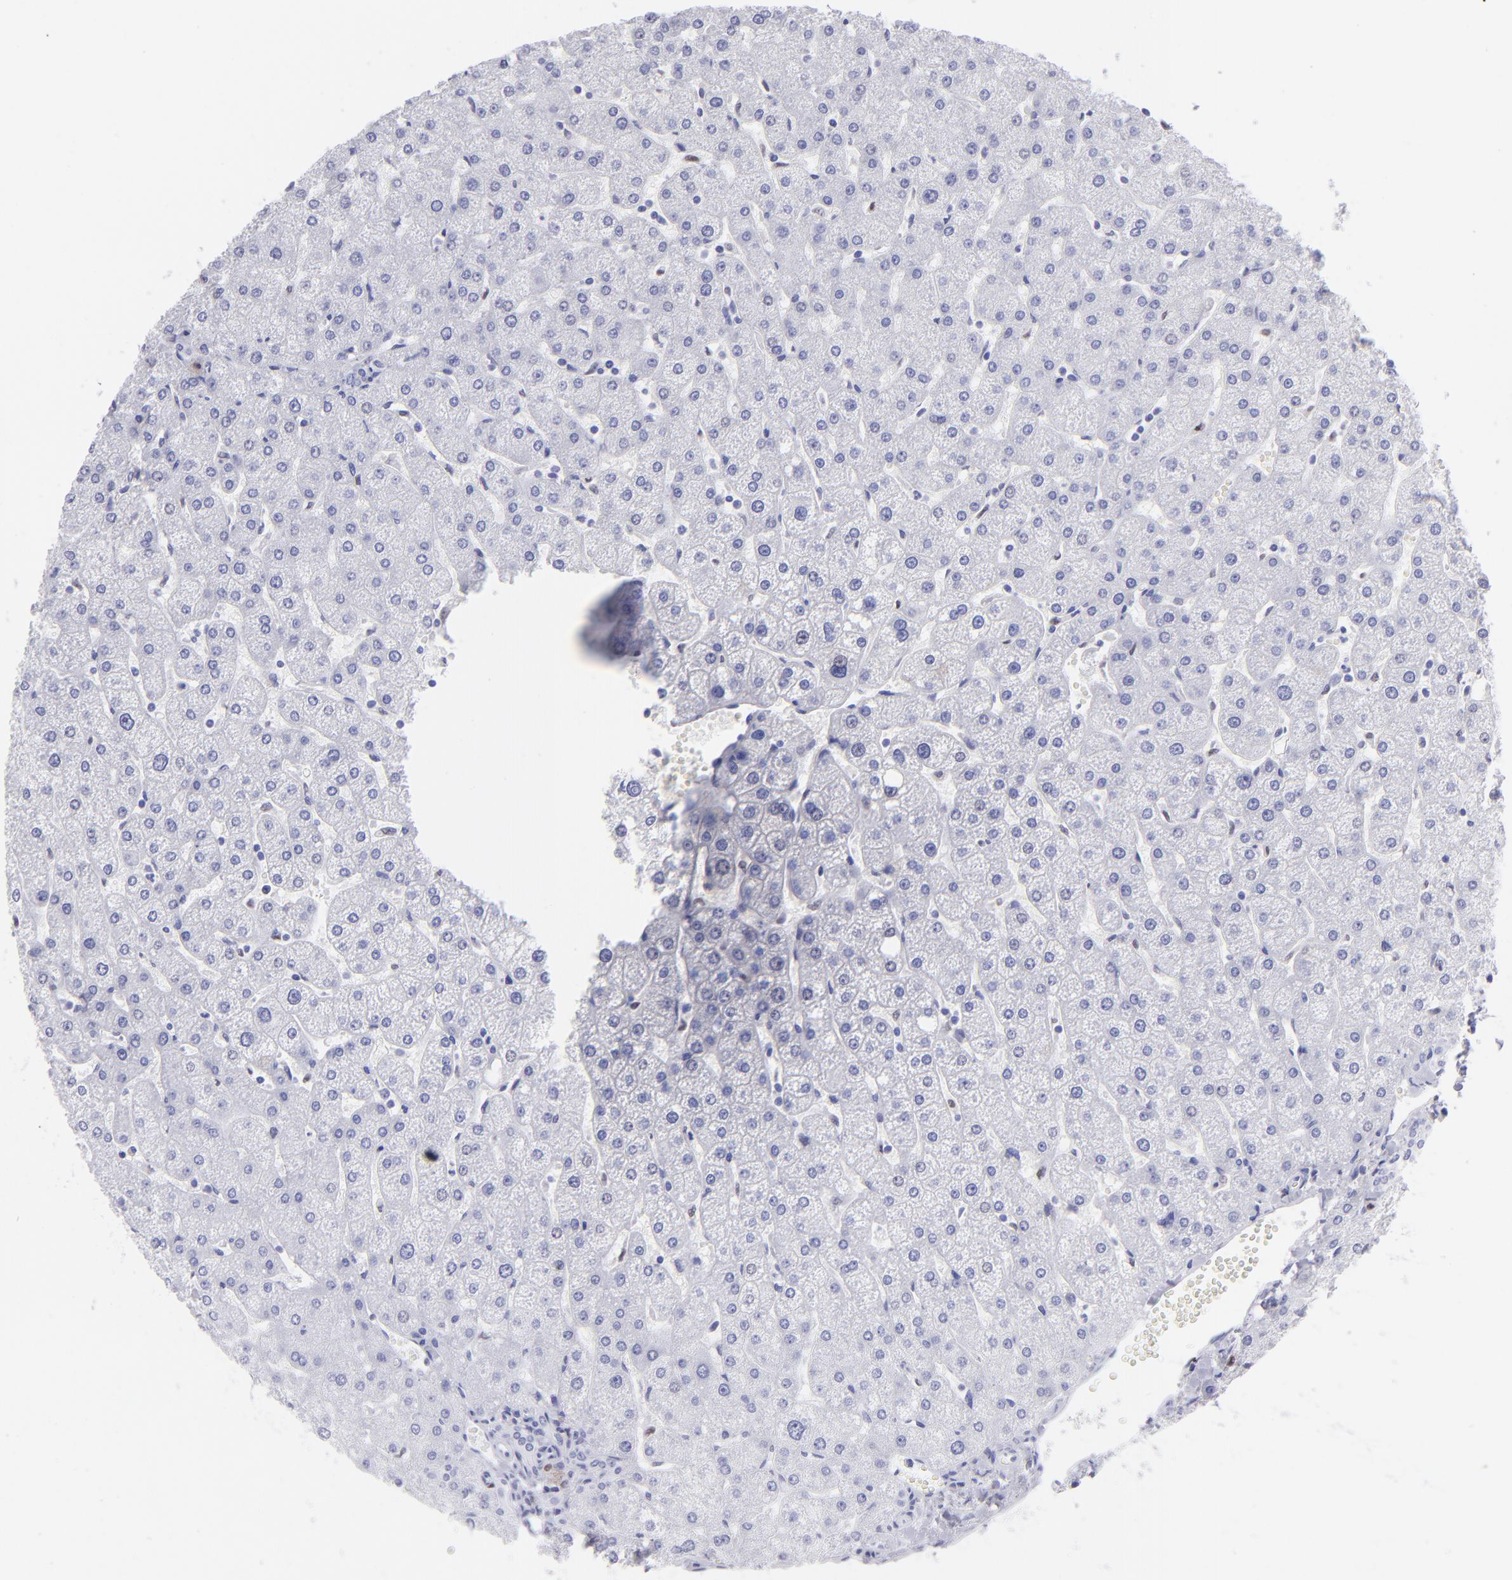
{"staining": {"intensity": "negative", "quantity": "none", "location": "none"}, "tissue": "liver", "cell_type": "Cholangiocytes", "image_type": "normal", "snomed": [{"axis": "morphology", "description": "Normal tissue, NOS"}, {"axis": "topography", "description": "Liver"}], "caption": "Immunohistochemistry (IHC) of benign human liver shows no staining in cholangiocytes.", "gene": "MITF", "patient": {"sex": "male", "age": 67}}